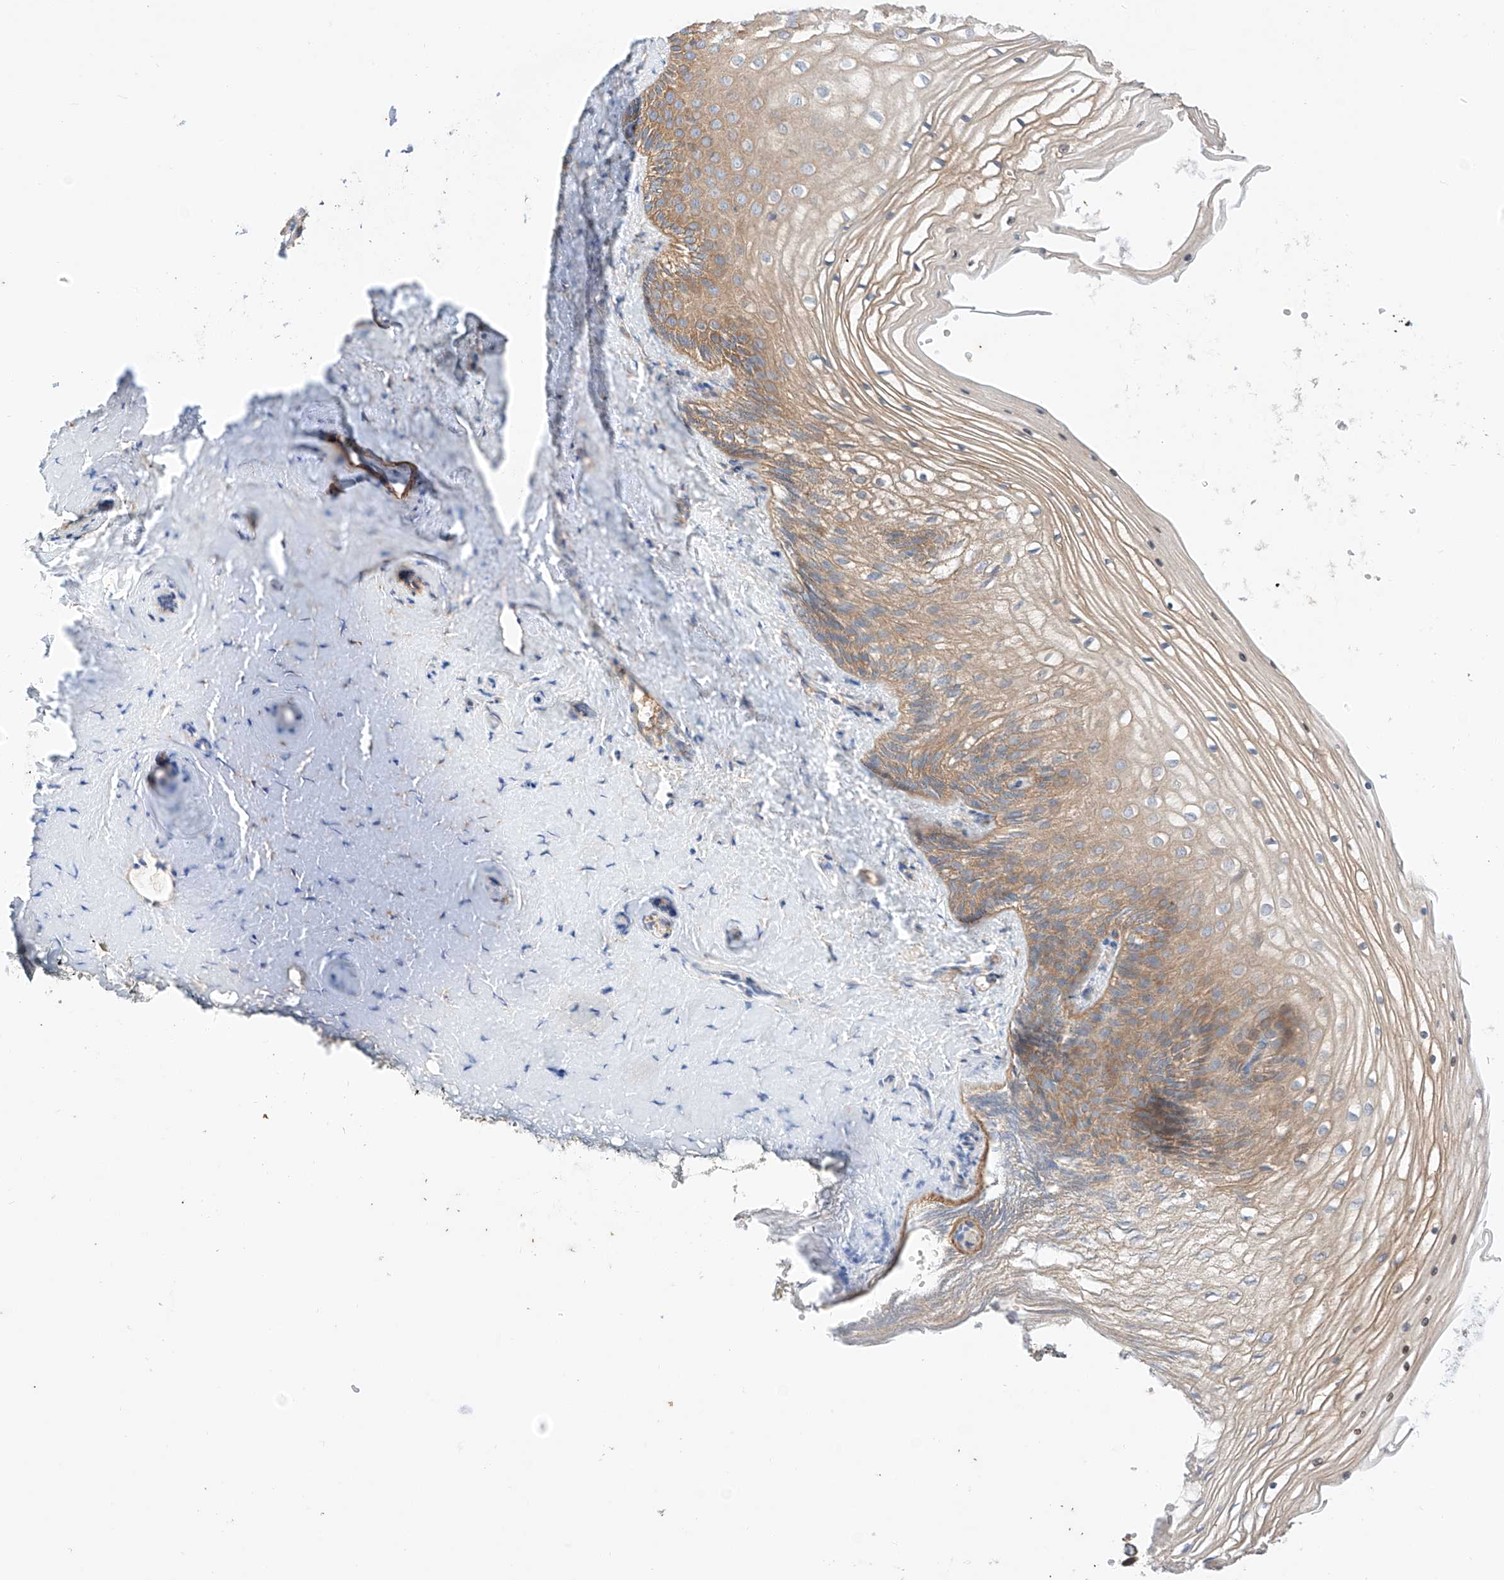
{"staining": {"intensity": "moderate", "quantity": ">75%", "location": "cytoplasmic/membranous"}, "tissue": "vagina", "cell_type": "Squamous epithelial cells", "image_type": "normal", "snomed": [{"axis": "morphology", "description": "Normal tissue, NOS"}, {"axis": "topography", "description": "Vagina"}, {"axis": "topography", "description": "Cervix"}], "caption": "Squamous epithelial cells show moderate cytoplasmic/membranous positivity in approximately >75% of cells in unremarkable vagina. The protein is shown in brown color, while the nuclei are stained blue.", "gene": "C6orf118", "patient": {"sex": "female", "age": 40}}